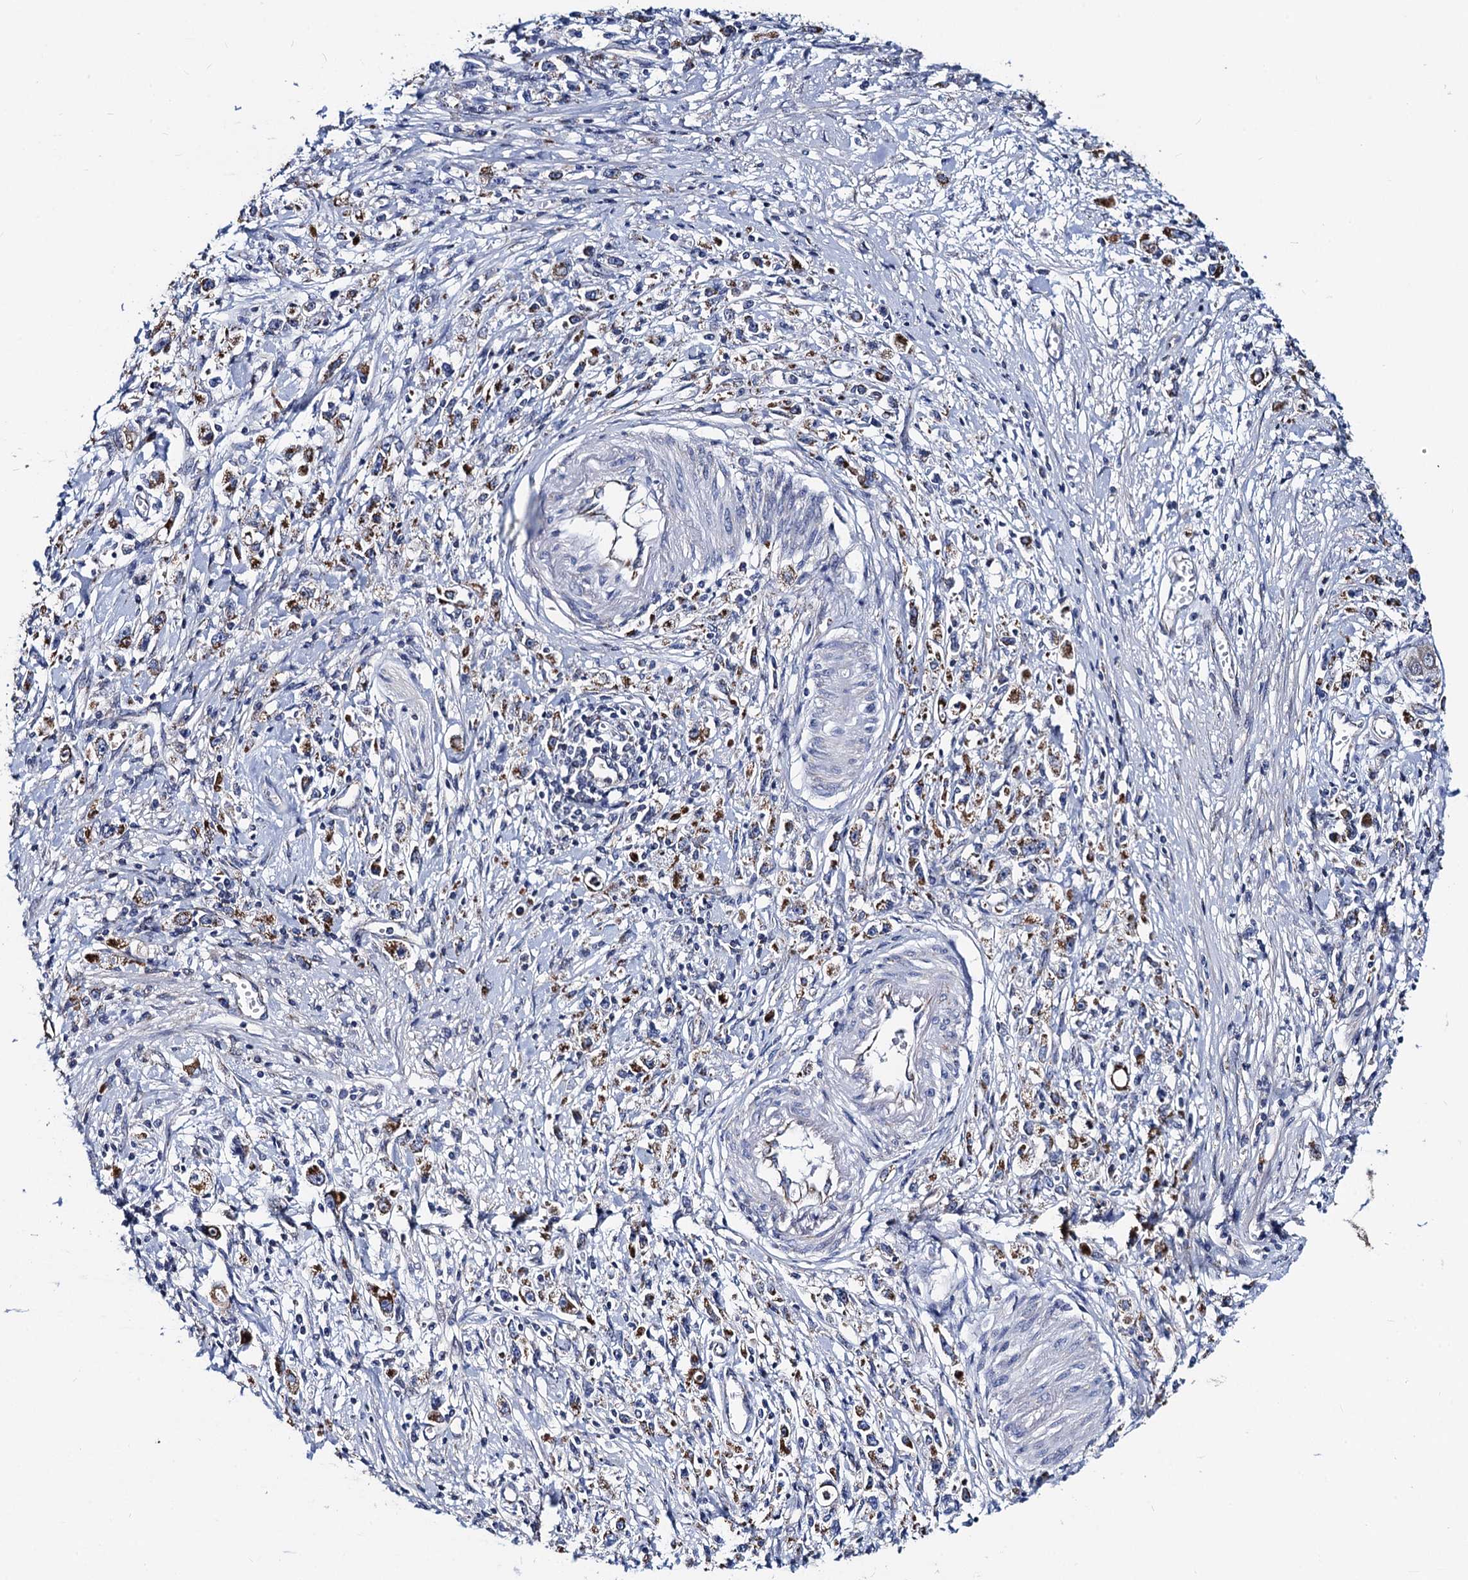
{"staining": {"intensity": "moderate", "quantity": "25%-75%", "location": "cytoplasmic/membranous"}, "tissue": "stomach cancer", "cell_type": "Tumor cells", "image_type": "cancer", "snomed": [{"axis": "morphology", "description": "Adenocarcinoma, NOS"}, {"axis": "topography", "description": "Stomach"}], "caption": "Stomach cancer (adenocarcinoma) stained with a protein marker exhibits moderate staining in tumor cells.", "gene": "PTCD3", "patient": {"sex": "female", "age": 59}}